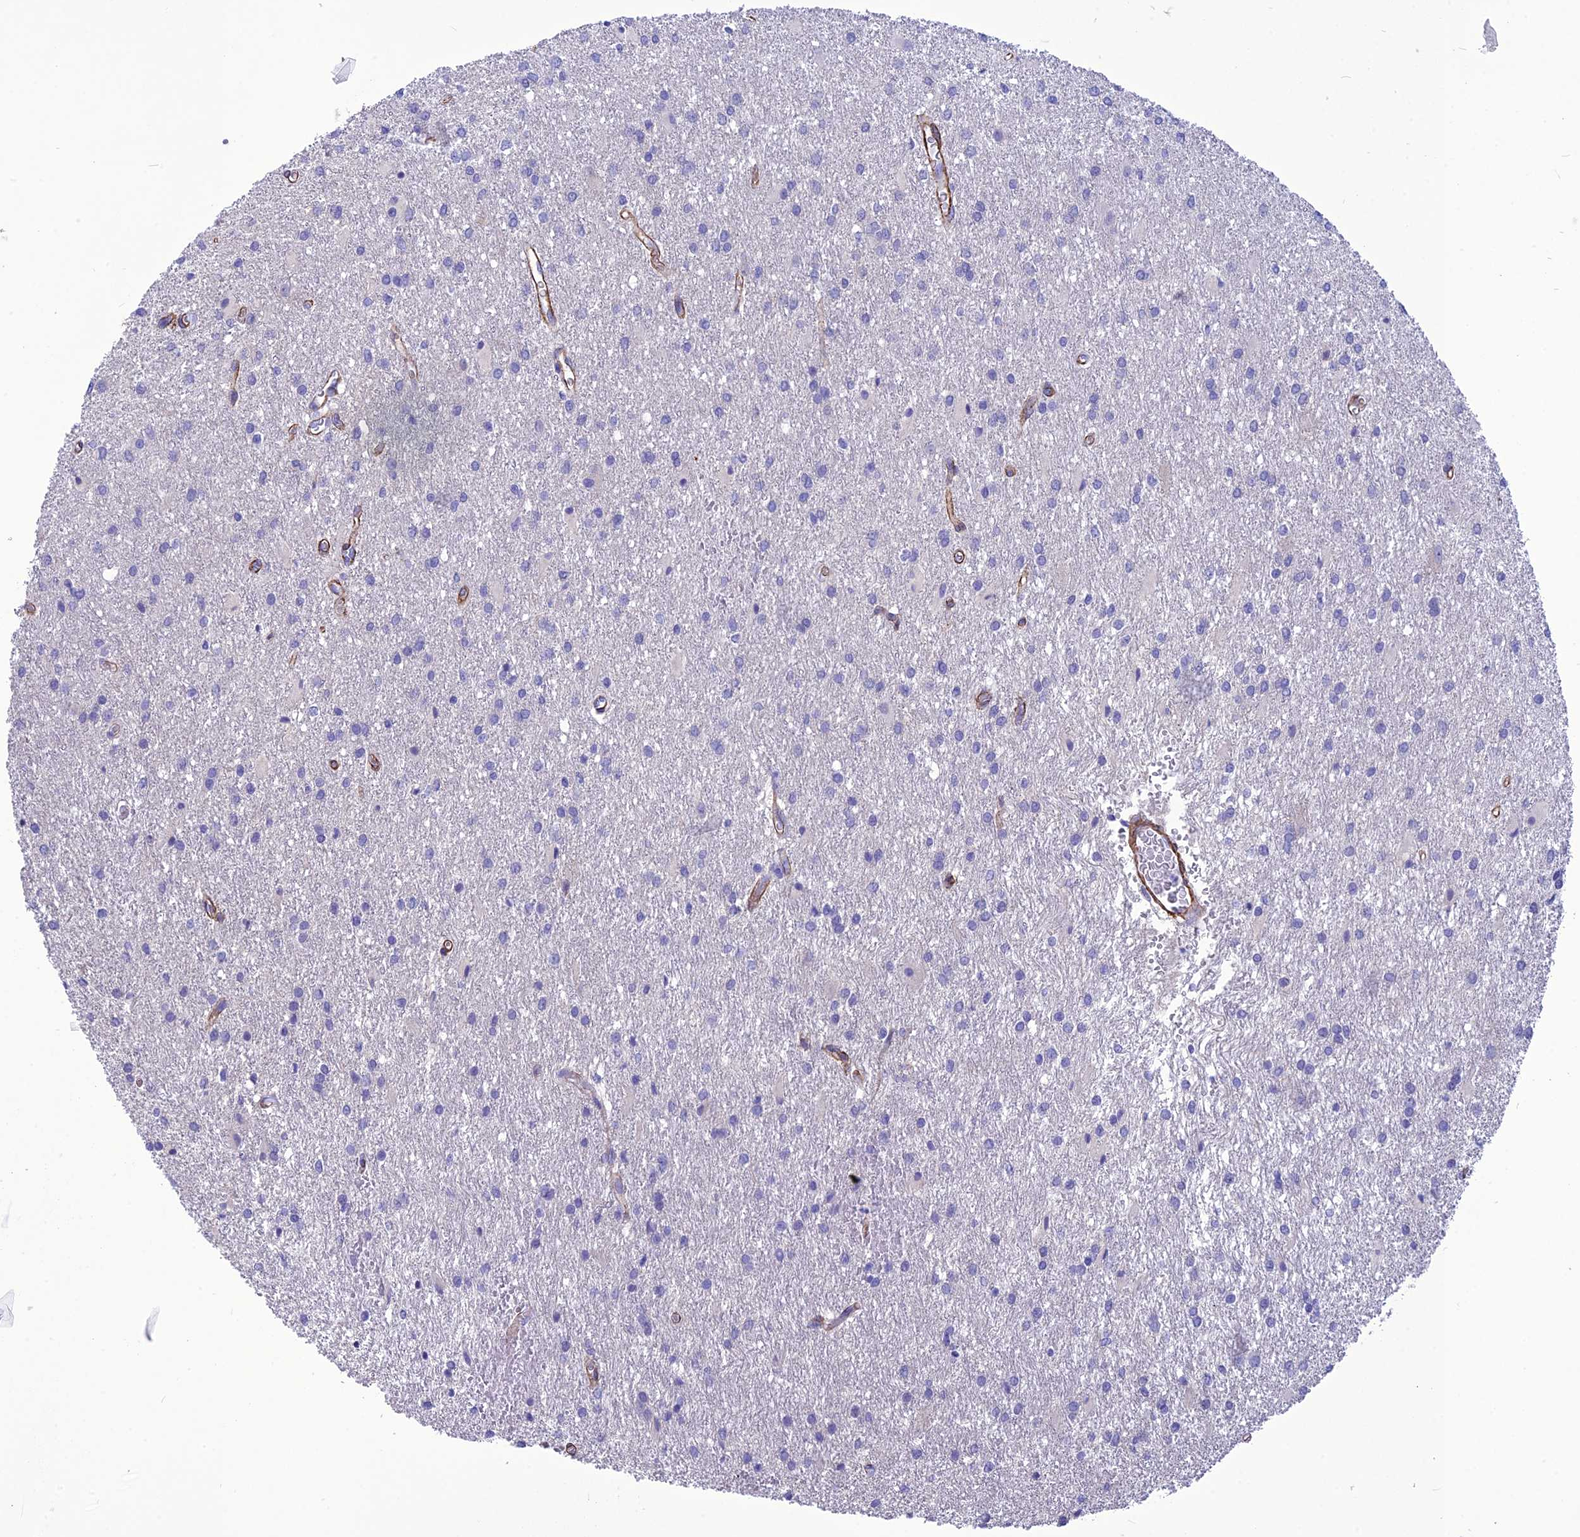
{"staining": {"intensity": "negative", "quantity": "none", "location": "none"}, "tissue": "glioma", "cell_type": "Tumor cells", "image_type": "cancer", "snomed": [{"axis": "morphology", "description": "Glioma, malignant, High grade"}, {"axis": "topography", "description": "Brain"}], "caption": "The photomicrograph displays no significant staining in tumor cells of high-grade glioma (malignant).", "gene": "NKD1", "patient": {"sex": "female", "age": 50}}